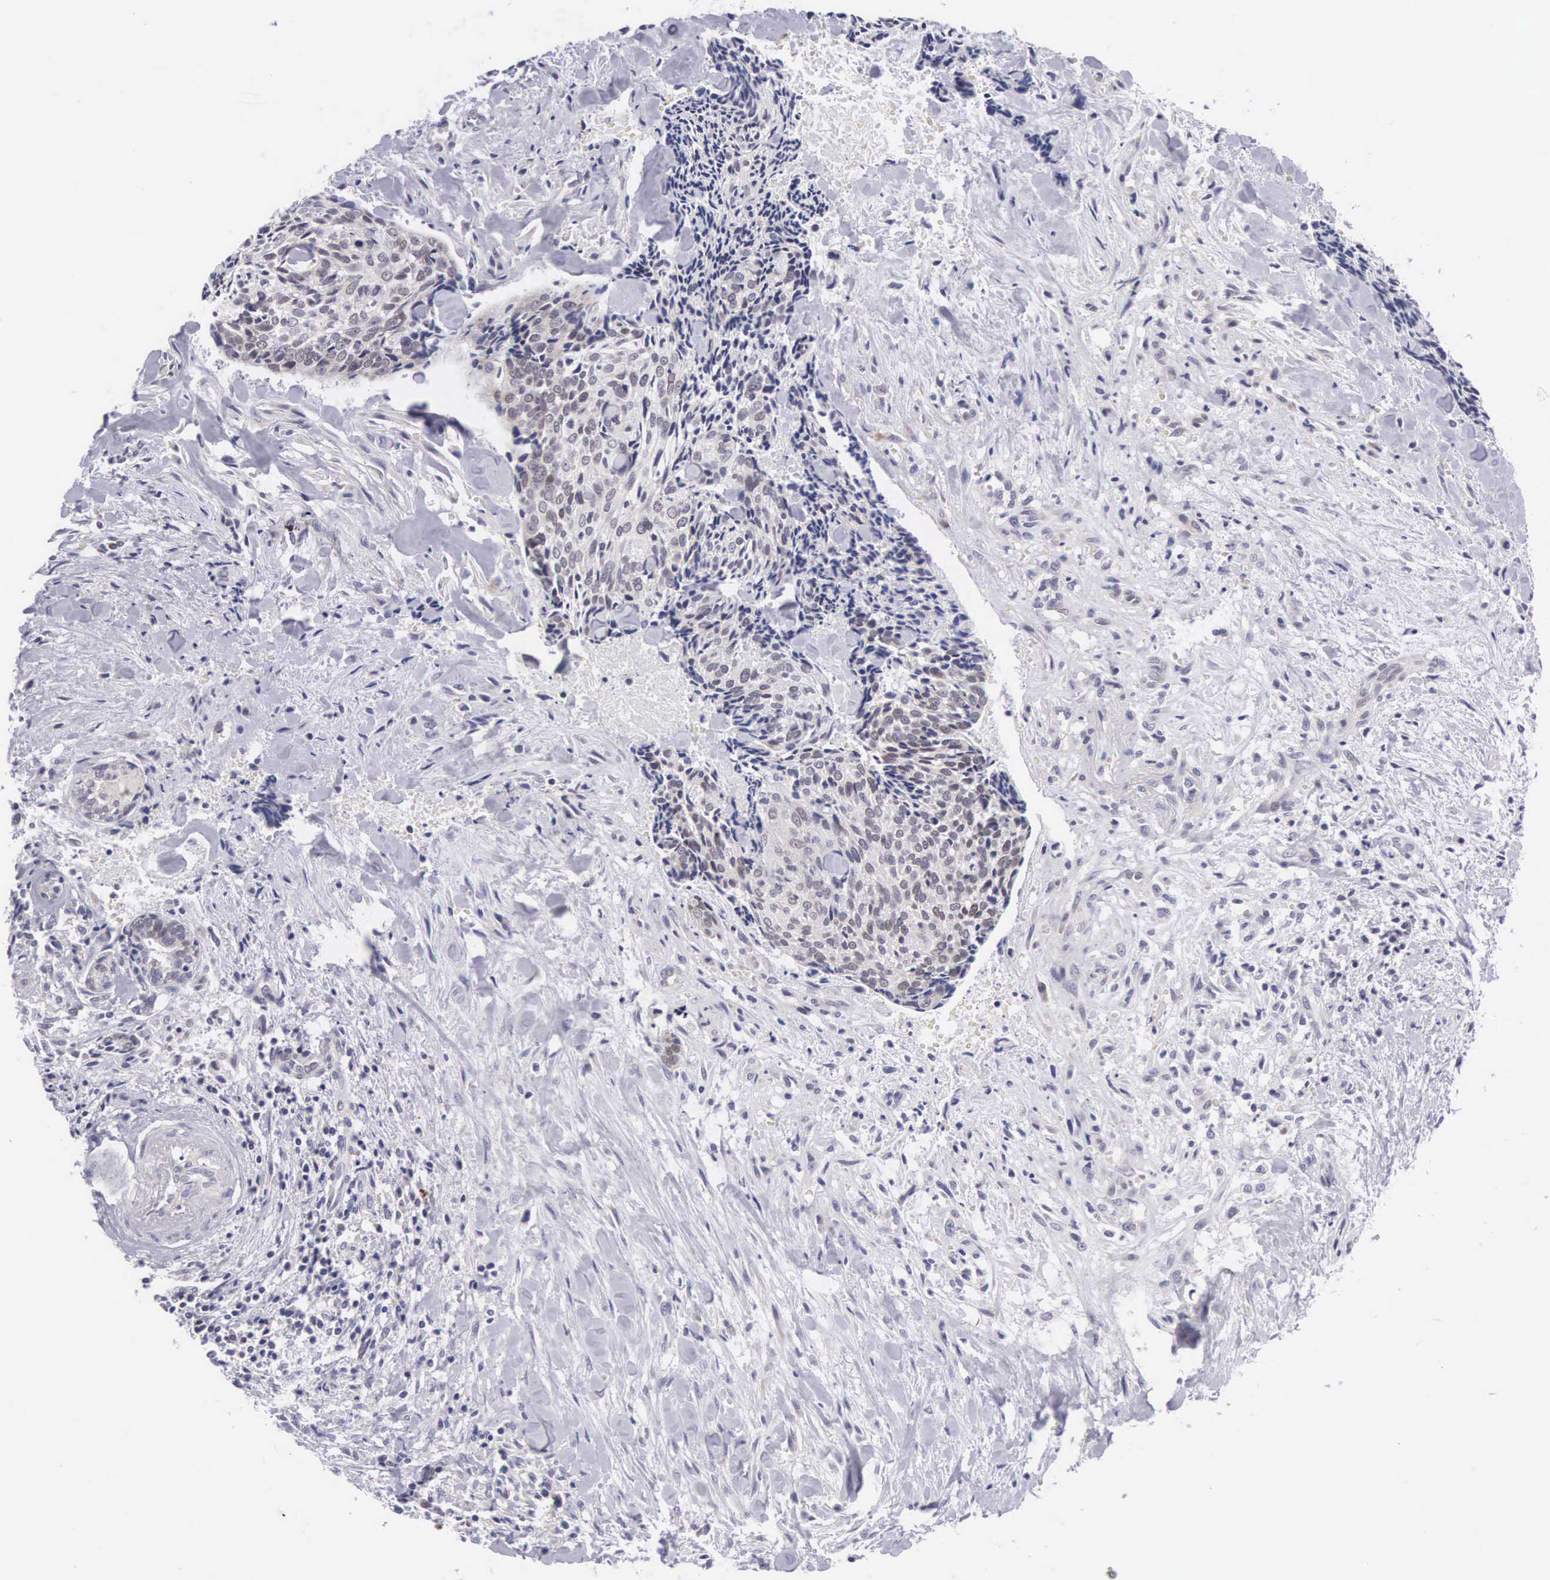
{"staining": {"intensity": "negative", "quantity": "none", "location": "none"}, "tissue": "head and neck cancer", "cell_type": "Tumor cells", "image_type": "cancer", "snomed": [{"axis": "morphology", "description": "Squamous cell carcinoma, NOS"}, {"axis": "topography", "description": "Salivary gland"}, {"axis": "topography", "description": "Head-Neck"}], "caption": "Immunohistochemical staining of human squamous cell carcinoma (head and neck) shows no significant positivity in tumor cells.", "gene": "SOX11", "patient": {"sex": "male", "age": 70}}